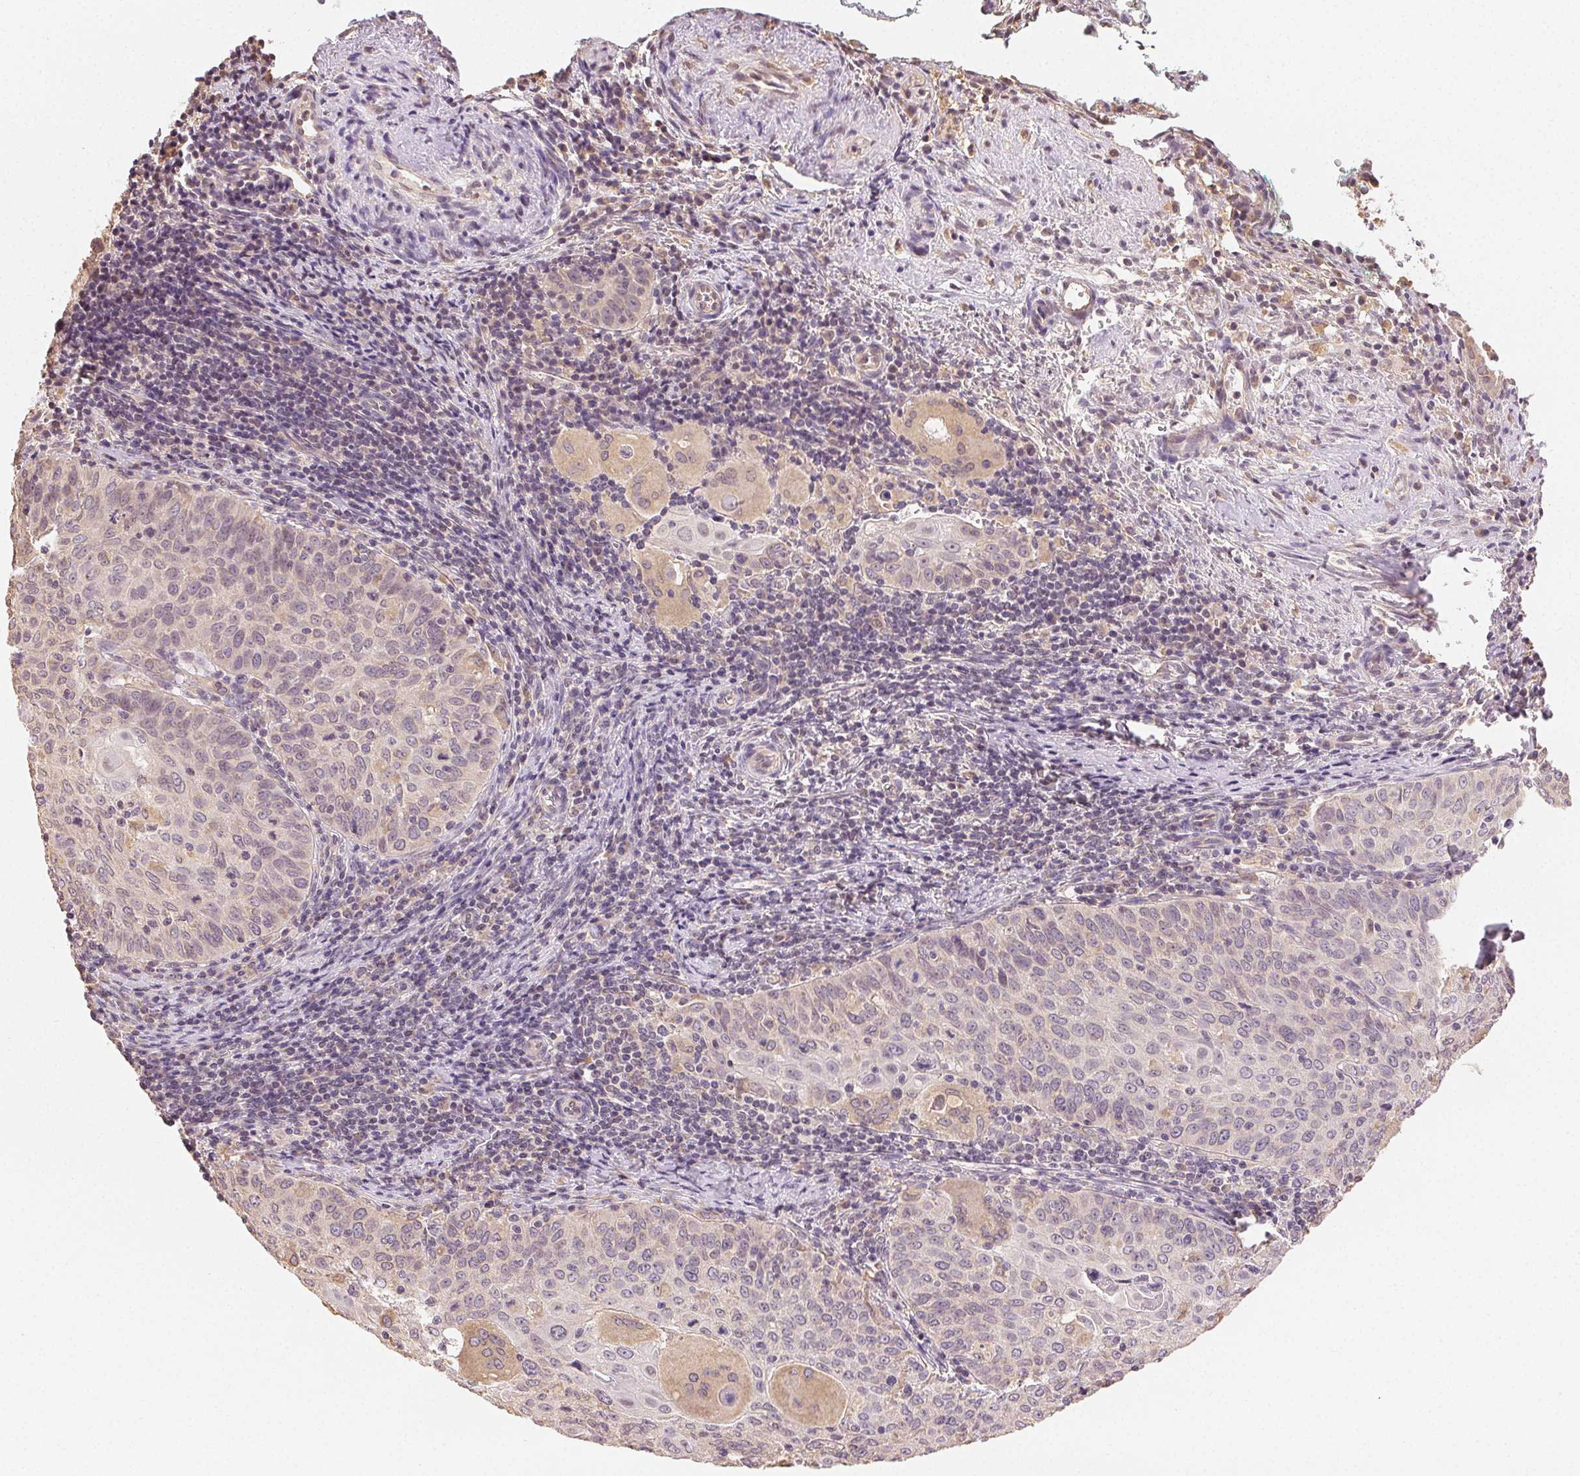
{"staining": {"intensity": "negative", "quantity": "none", "location": "none"}, "tissue": "cervical cancer", "cell_type": "Tumor cells", "image_type": "cancer", "snomed": [{"axis": "morphology", "description": "Squamous cell carcinoma, NOS"}, {"axis": "topography", "description": "Cervix"}], "caption": "DAB (3,3'-diaminobenzidine) immunohistochemical staining of human squamous cell carcinoma (cervical) shows no significant expression in tumor cells.", "gene": "SEZ6L2", "patient": {"sex": "female", "age": 65}}